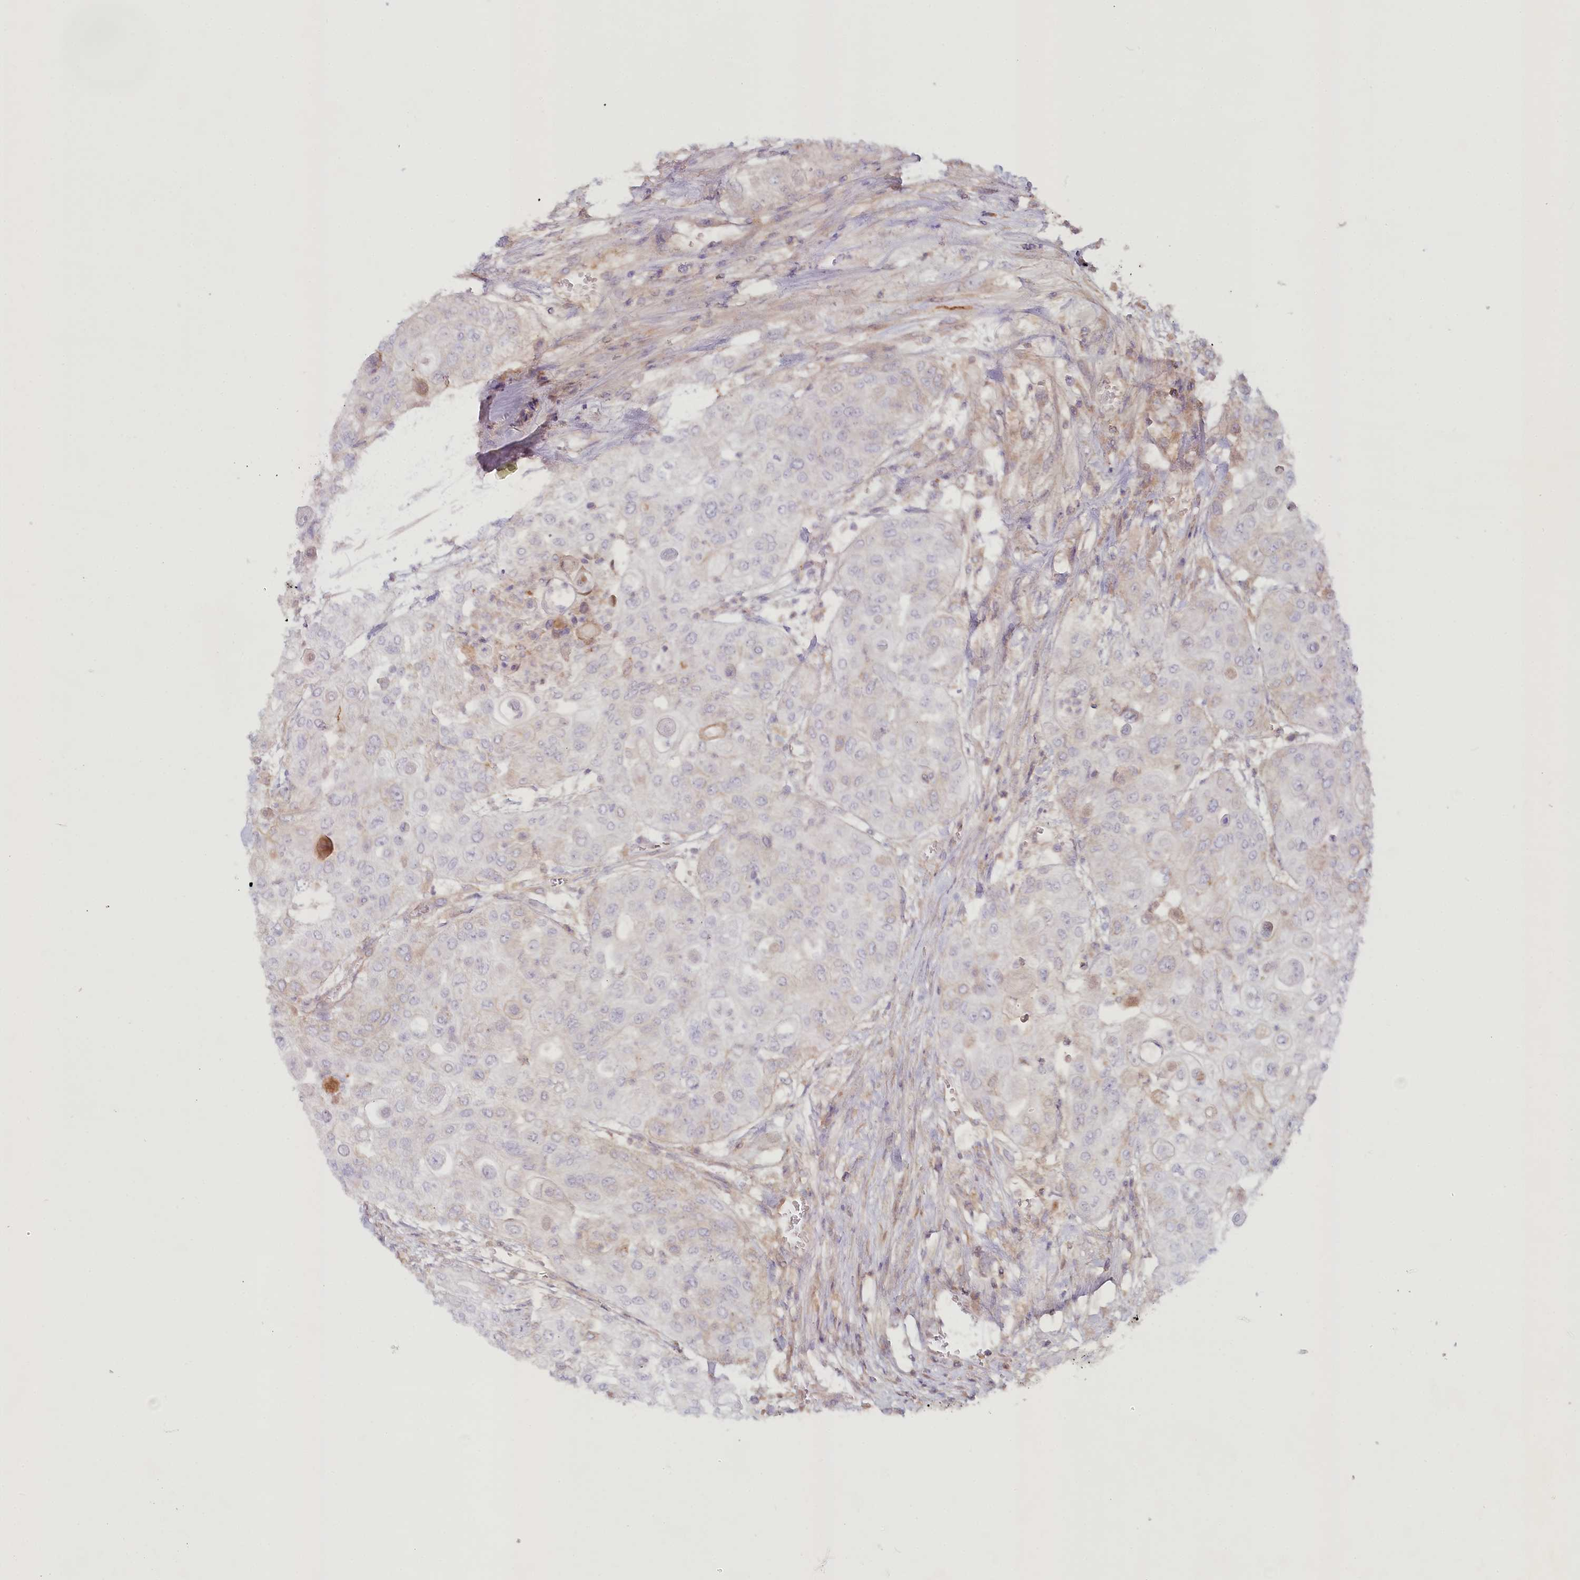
{"staining": {"intensity": "negative", "quantity": "none", "location": "none"}, "tissue": "urothelial cancer", "cell_type": "Tumor cells", "image_type": "cancer", "snomed": [{"axis": "morphology", "description": "Urothelial carcinoma, High grade"}, {"axis": "topography", "description": "Urinary bladder"}], "caption": "Urothelial cancer was stained to show a protein in brown. There is no significant expression in tumor cells.", "gene": "PSAPL1", "patient": {"sex": "female", "age": 79}}